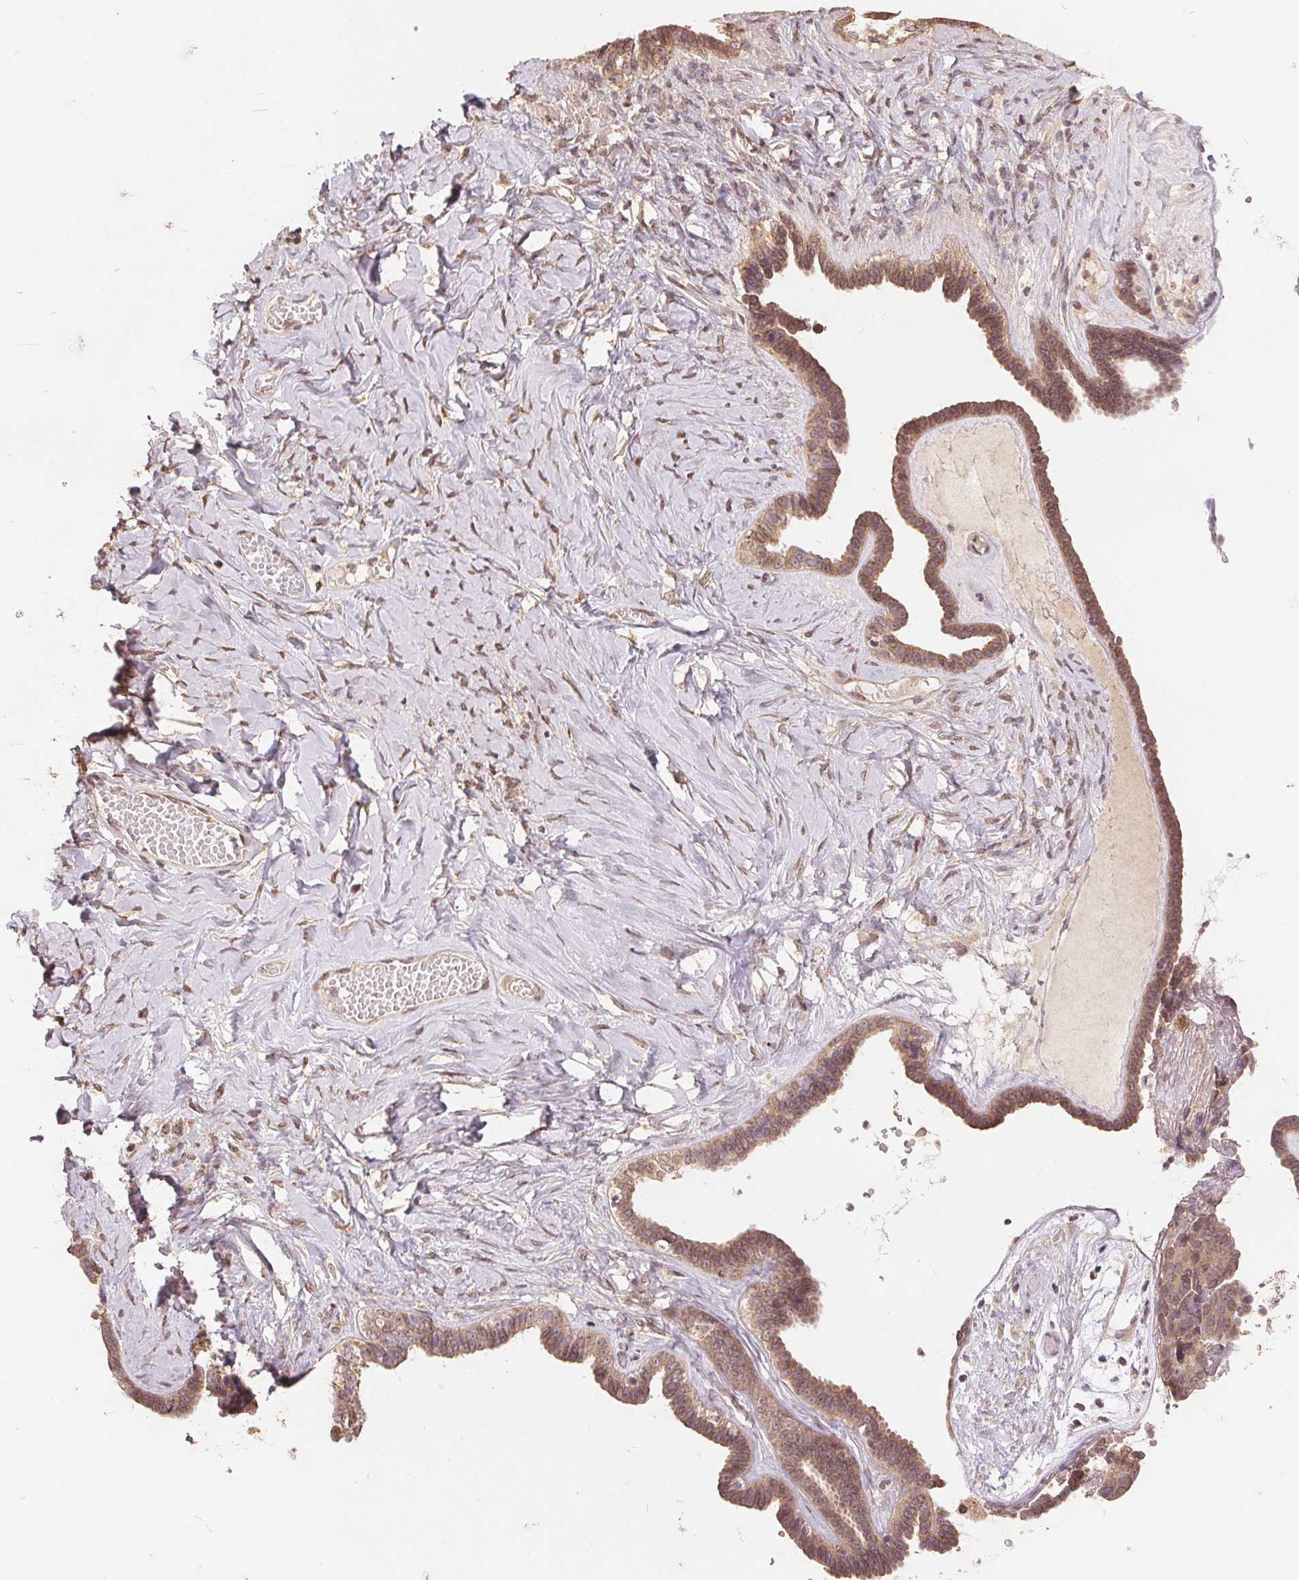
{"staining": {"intensity": "weak", "quantity": ">75%", "location": "cytoplasmic/membranous"}, "tissue": "ovarian cancer", "cell_type": "Tumor cells", "image_type": "cancer", "snomed": [{"axis": "morphology", "description": "Cystadenocarcinoma, serous, NOS"}, {"axis": "topography", "description": "Ovary"}], "caption": "Immunohistochemistry histopathology image of neoplastic tissue: ovarian serous cystadenocarcinoma stained using immunohistochemistry (IHC) demonstrates low levels of weak protein expression localized specifically in the cytoplasmic/membranous of tumor cells, appearing as a cytoplasmic/membranous brown color.", "gene": "CDIPT", "patient": {"sex": "female", "age": 71}}